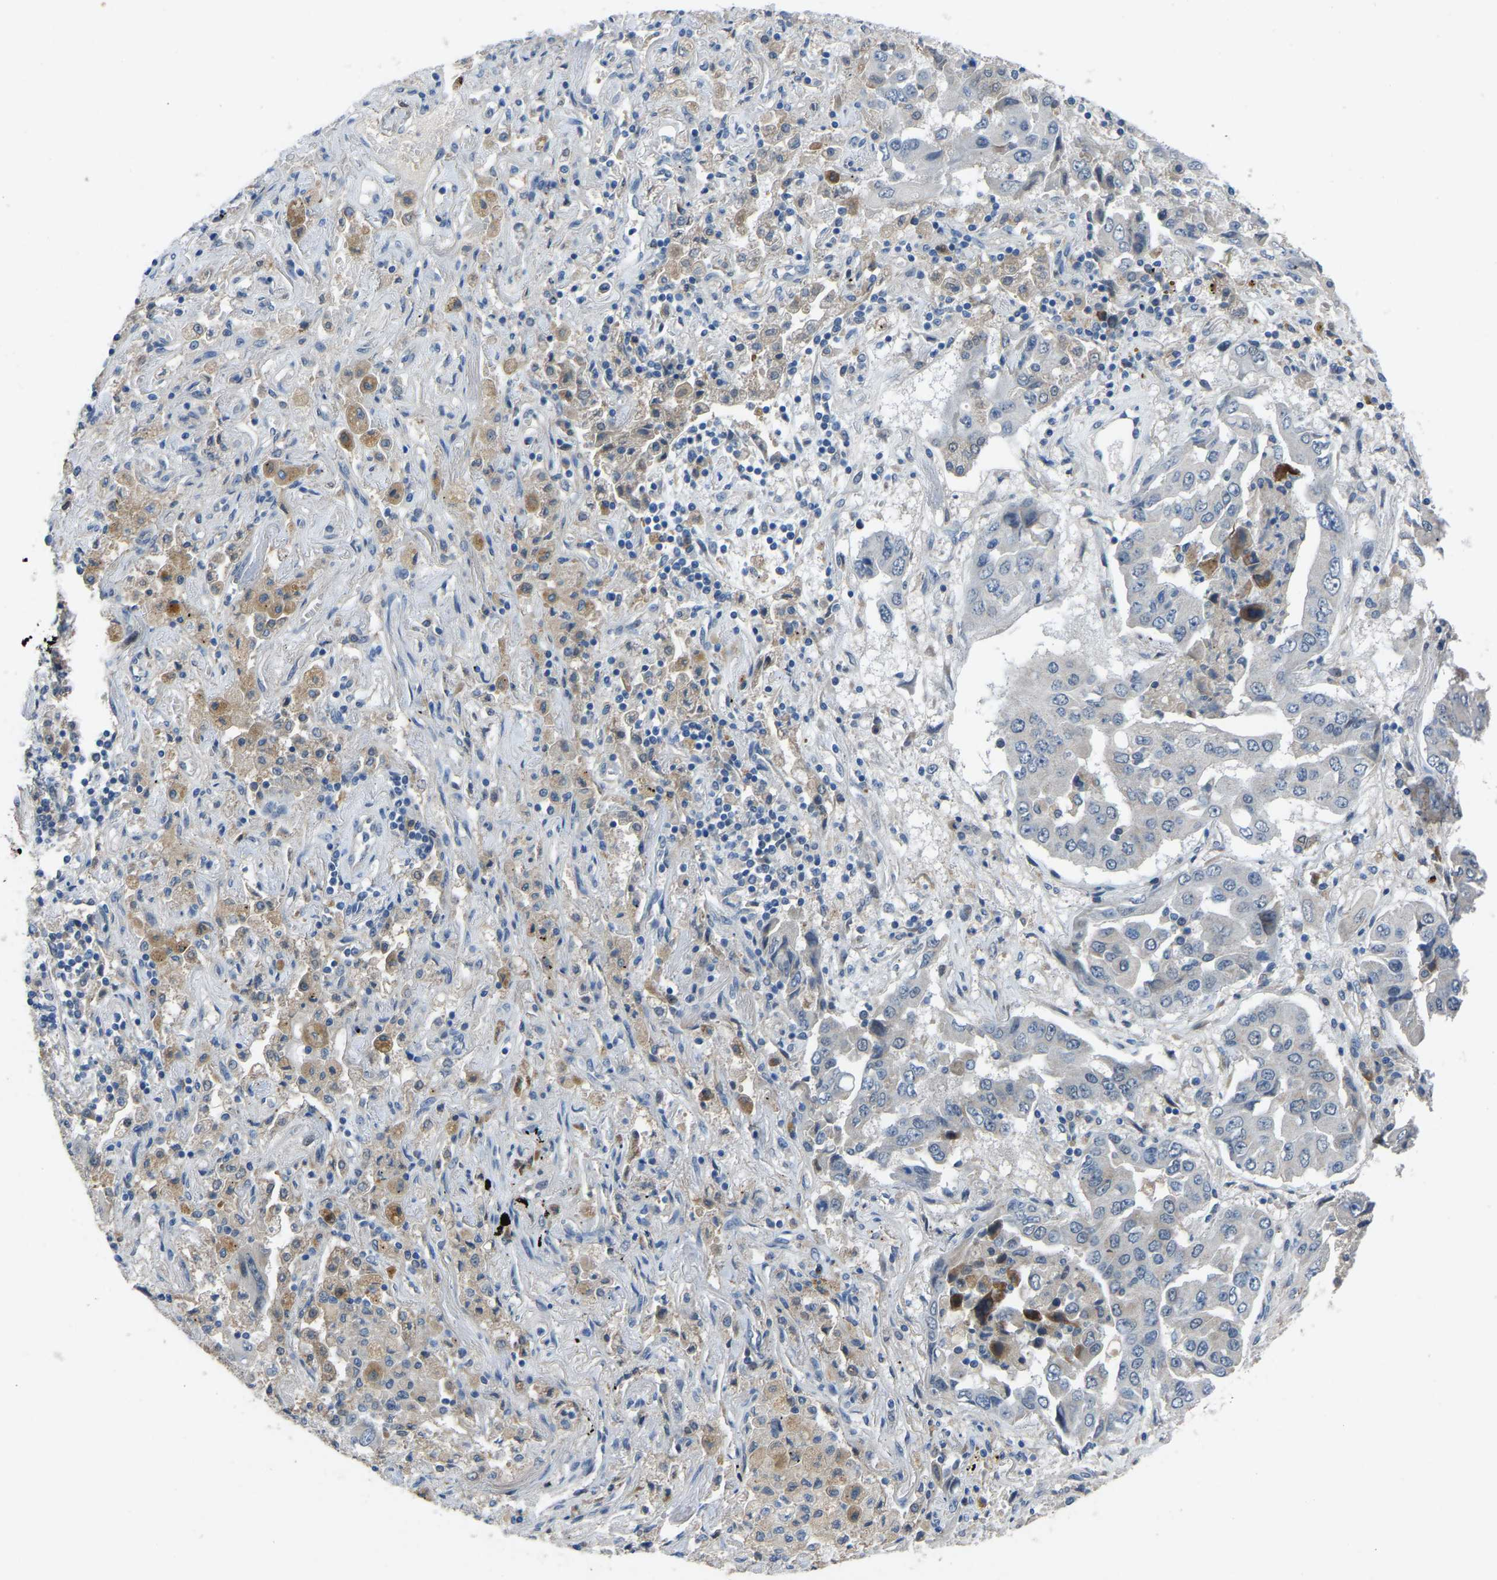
{"staining": {"intensity": "negative", "quantity": "none", "location": "none"}, "tissue": "lung cancer", "cell_type": "Tumor cells", "image_type": "cancer", "snomed": [{"axis": "morphology", "description": "Adenocarcinoma, NOS"}, {"axis": "topography", "description": "Lung"}], "caption": "This is an immunohistochemistry (IHC) micrograph of human lung cancer. There is no expression in tumor cells.", "gene": "FHIT", "patient": {"sex": "female", "age": 65}}